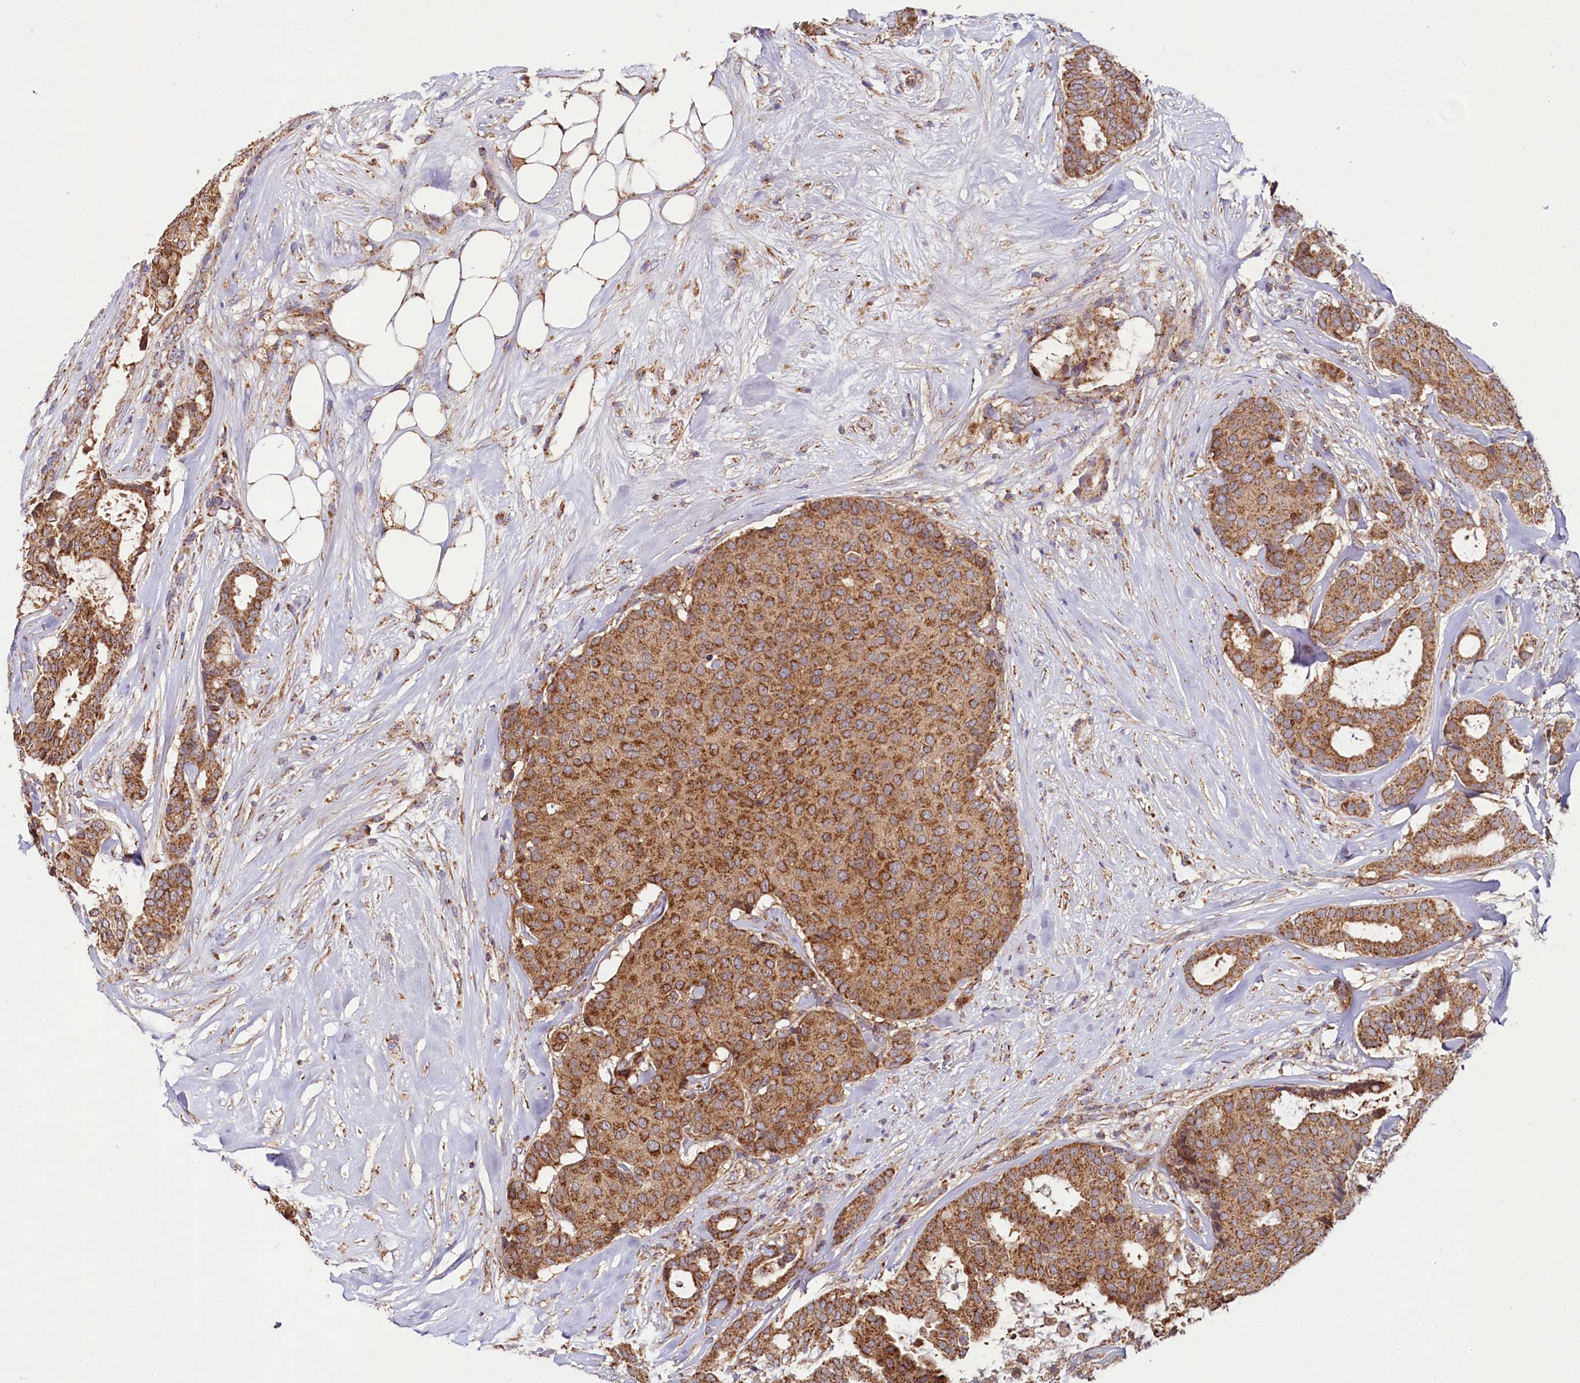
{"staining": {"intensity": "moderate", "quantity": ">75%", "location": "cytoplasmic/membranous"}, "tissue": "breast cancer", "cell_type": "Tumor cells", "image_type": "cancer", "snomed": [{"axis": "morphology", "description": "Duct carcinoma"}, {"axis": "topography", "description": "Breast"}], "caption": "Brown immunohistochemical staining in human breast cancer (invasive ductal carcinoma) shows moderate cytoplasmic/membranous staining in approximately >75% of tumor cells.", "gene": "NUDT15", "patient": {"sex": "female", "age": 75}}